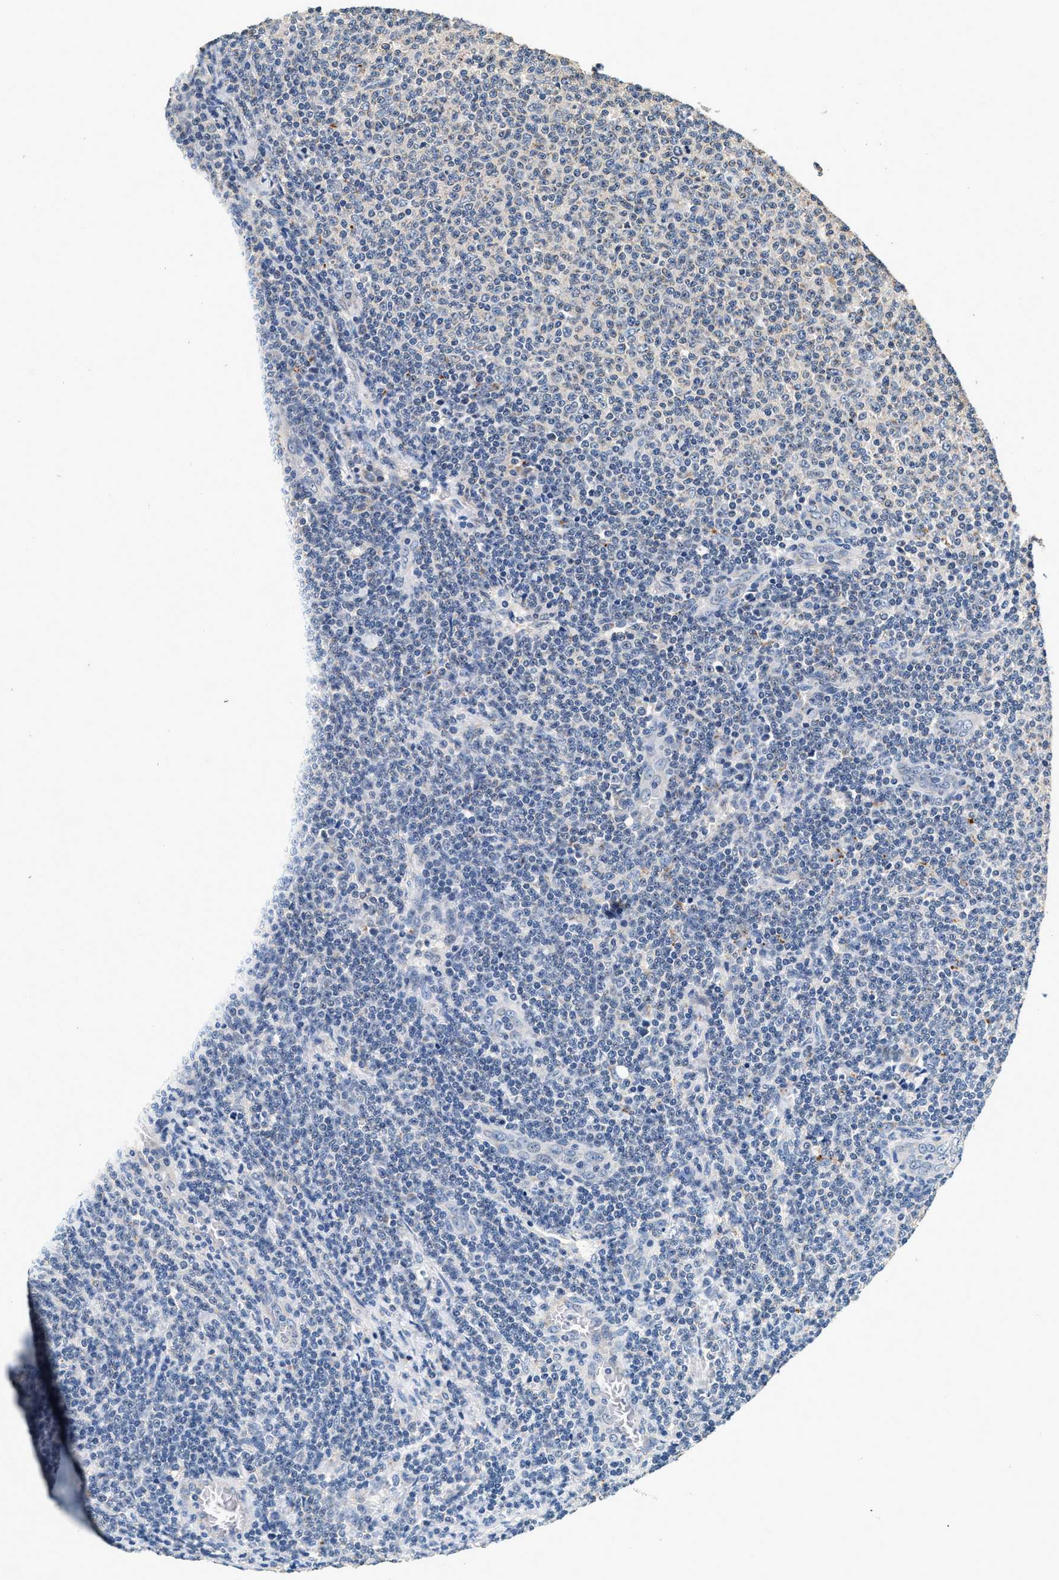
{"staining": {"intensity": "negative", "quantity": "none", "location": "none"}, "tissue": "lymphoma", "cell_type": "Tumor cells", "image_type": "cancer", "snomed": [{"axis": "morphology", "description": "Malignant lymphoma, non-Hodgkin's type, Low grade"}, {"axis": "topography", "description": "Lymph node"}], "caption": "Tumor cells show no significant staining in lymphoma.", "gene": "PTGR3", "patient": {"sex": "male", "age": 66}}